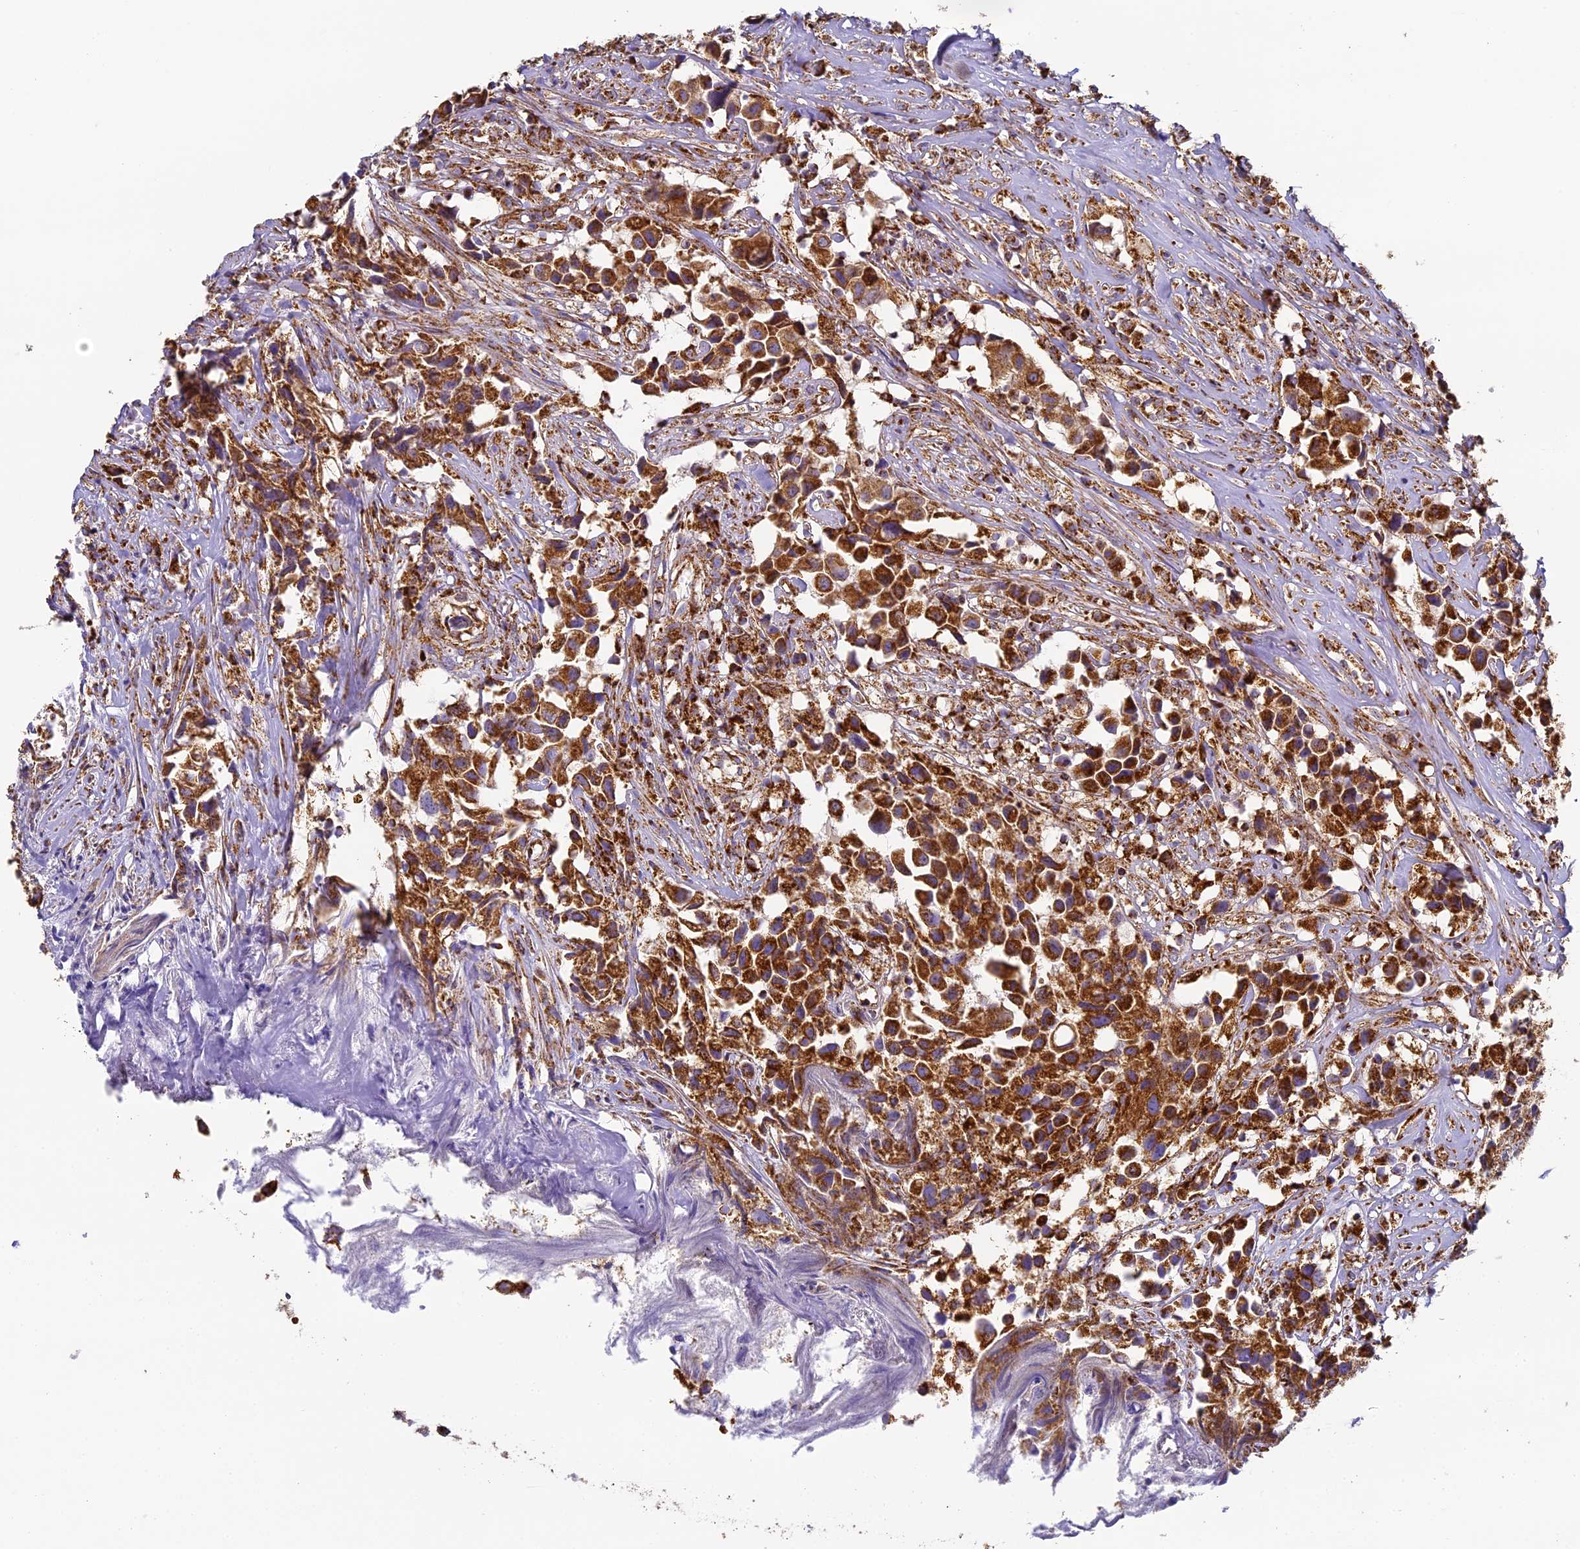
{"staining": {"intensity": "strong", "quantity": ">75%", "location": "cytoplasmic/membranous"}, "tissue": "urothelial cancer", "cell_type": "Tumor cells", "image_type": "cancer", "snomed": [{"axis": "morphology", "description": "Urothelial carcinoma, High grade"}, {"axis": "topography", "description": "Urinary bladder"}], "caption": "Immunohistochemical staining of urothelial cancer demonstrates strong cytoplasmic/membranous protein expression in about >75% of tumor cells.", "gene": "STK17A", "patient": {"sex": "female", "age": 75}}